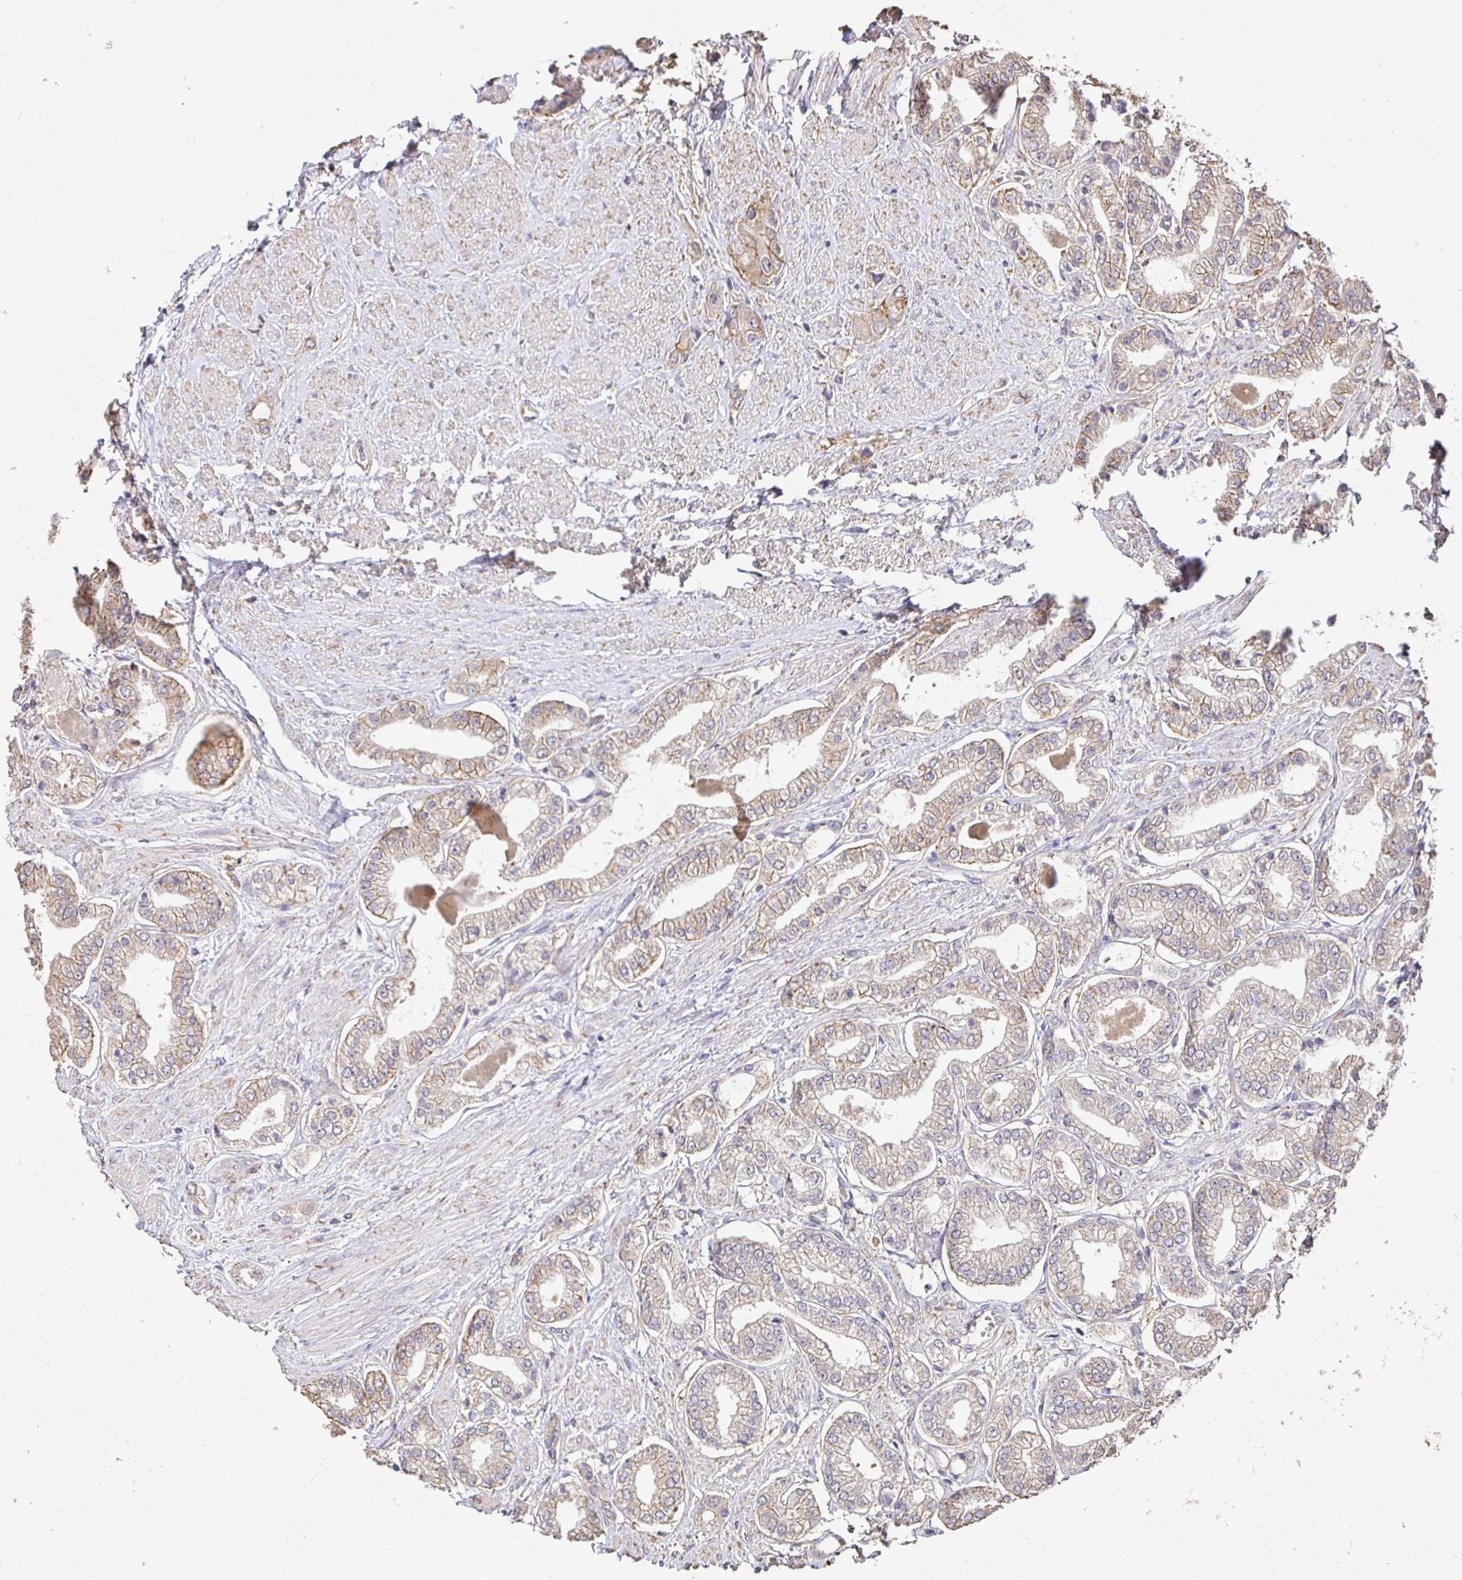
{"staining": {"intensity": "weak", "quantity": "25%-75%", "location": "cytoplasmic/membranous"}, "tissue": "prostate cancer", "cell_type": "Tumor cells", "image_type": "cancer", "snomed": [{"axis": "morphology", "description": "Adenocarcinoma, Low grade"}, {"axis": "topography", "description": "Prostate"}], "caption": "Prostate adenocarcinoma (low-grade) was stained to show a protein in brown. There is low levels of weak cytoplasmic/membranous positivity in about 25%-75% of tumor cells.", "gene": "MAPK8IP3", "patient": {"sex": "male", "age": 69}}